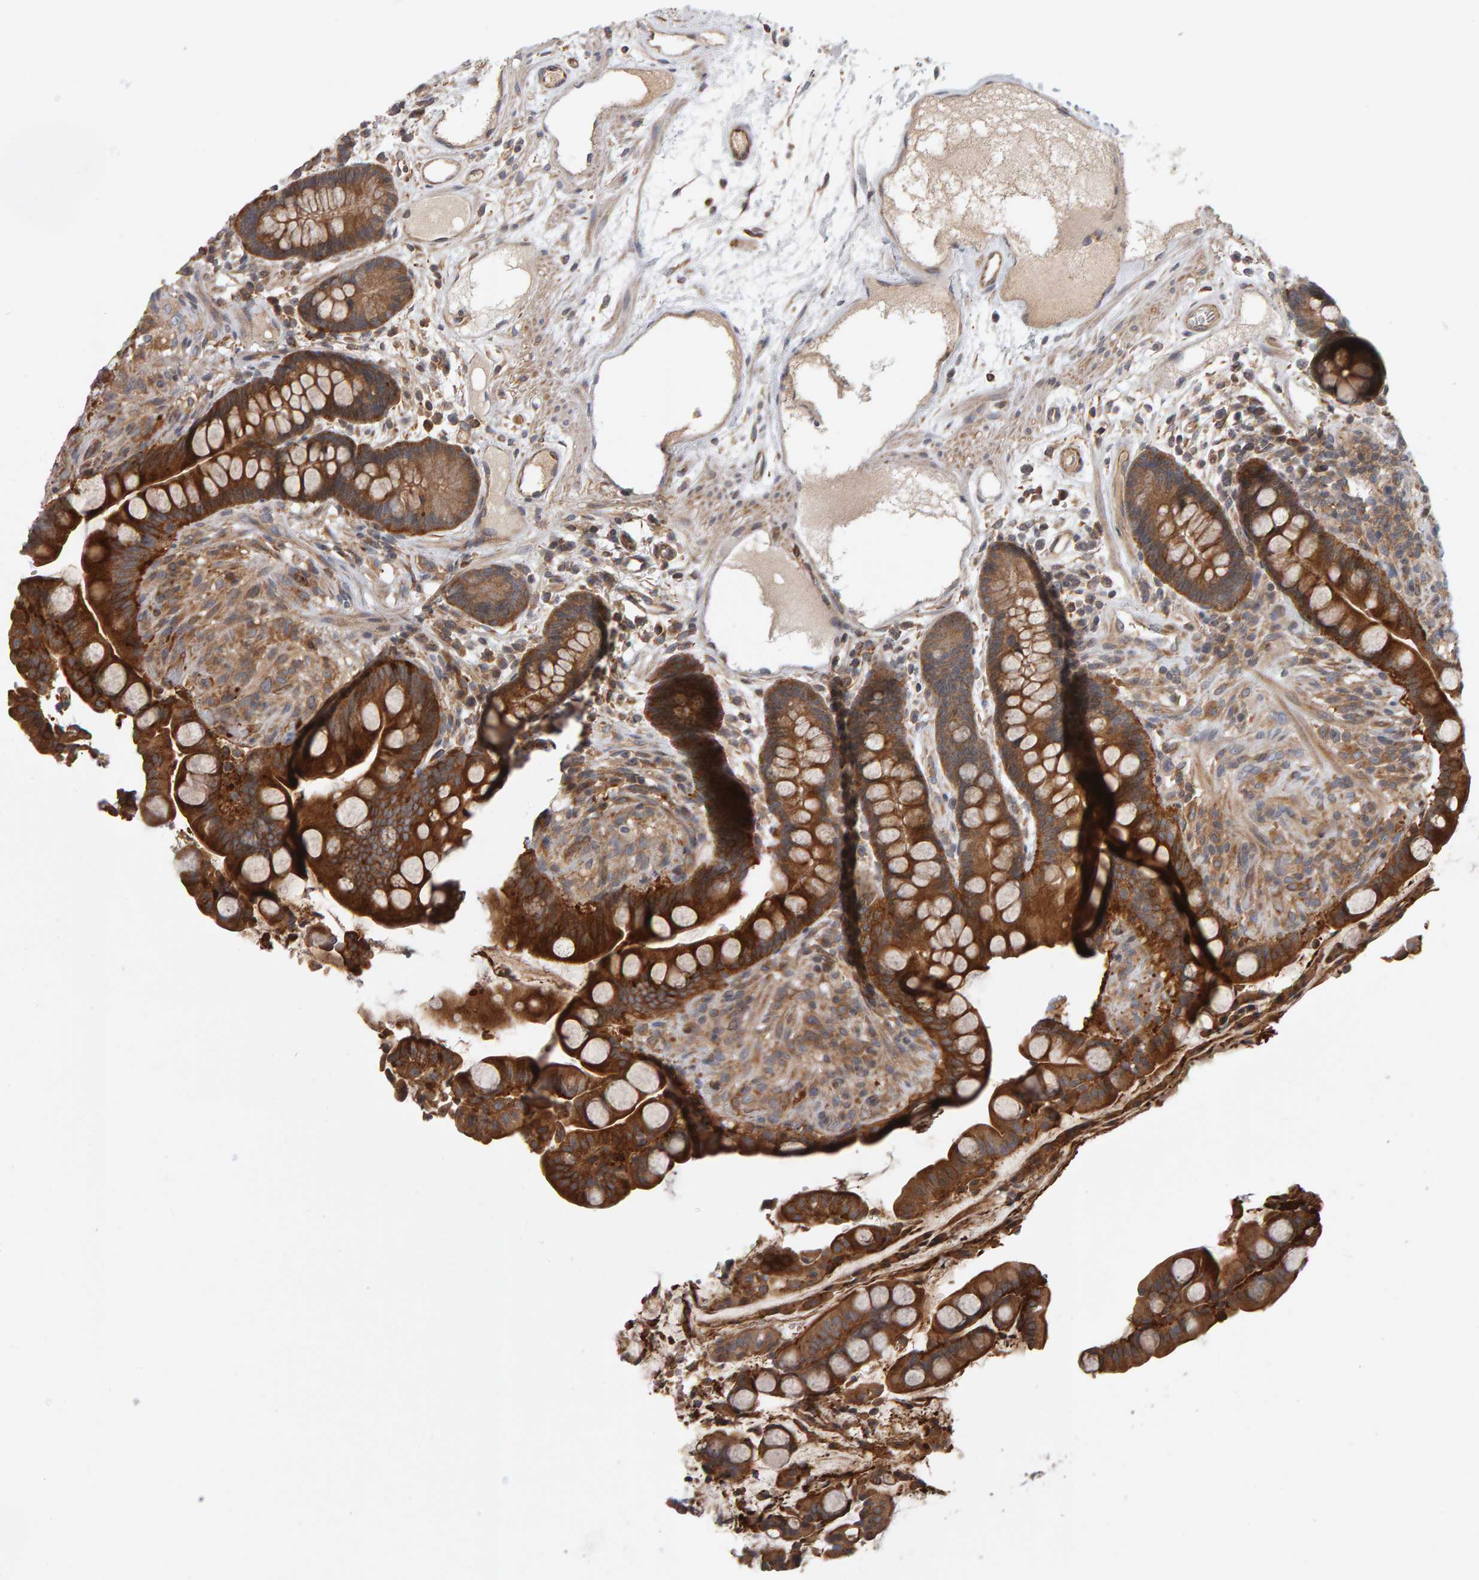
{"staining": {"intensity": "weak", "quantity": ">75%", "location": "cytoplasmic/membranous"}, "tissue": "colon", "cell_type": "Endothelial cells", "image_type": "normal", "snomed": [{"axis": "morphology", "description": "Normal tissue, NOS"}, {"axis": "topography", "description": "Colon"}], "caption": "Colon stained with a brown dye displays weak cytoplasmic/membranous positive positivity in about >75% of endothelial cells.", "gene": "C9orf72", "patient": {"sex": "male", "age": 73}}